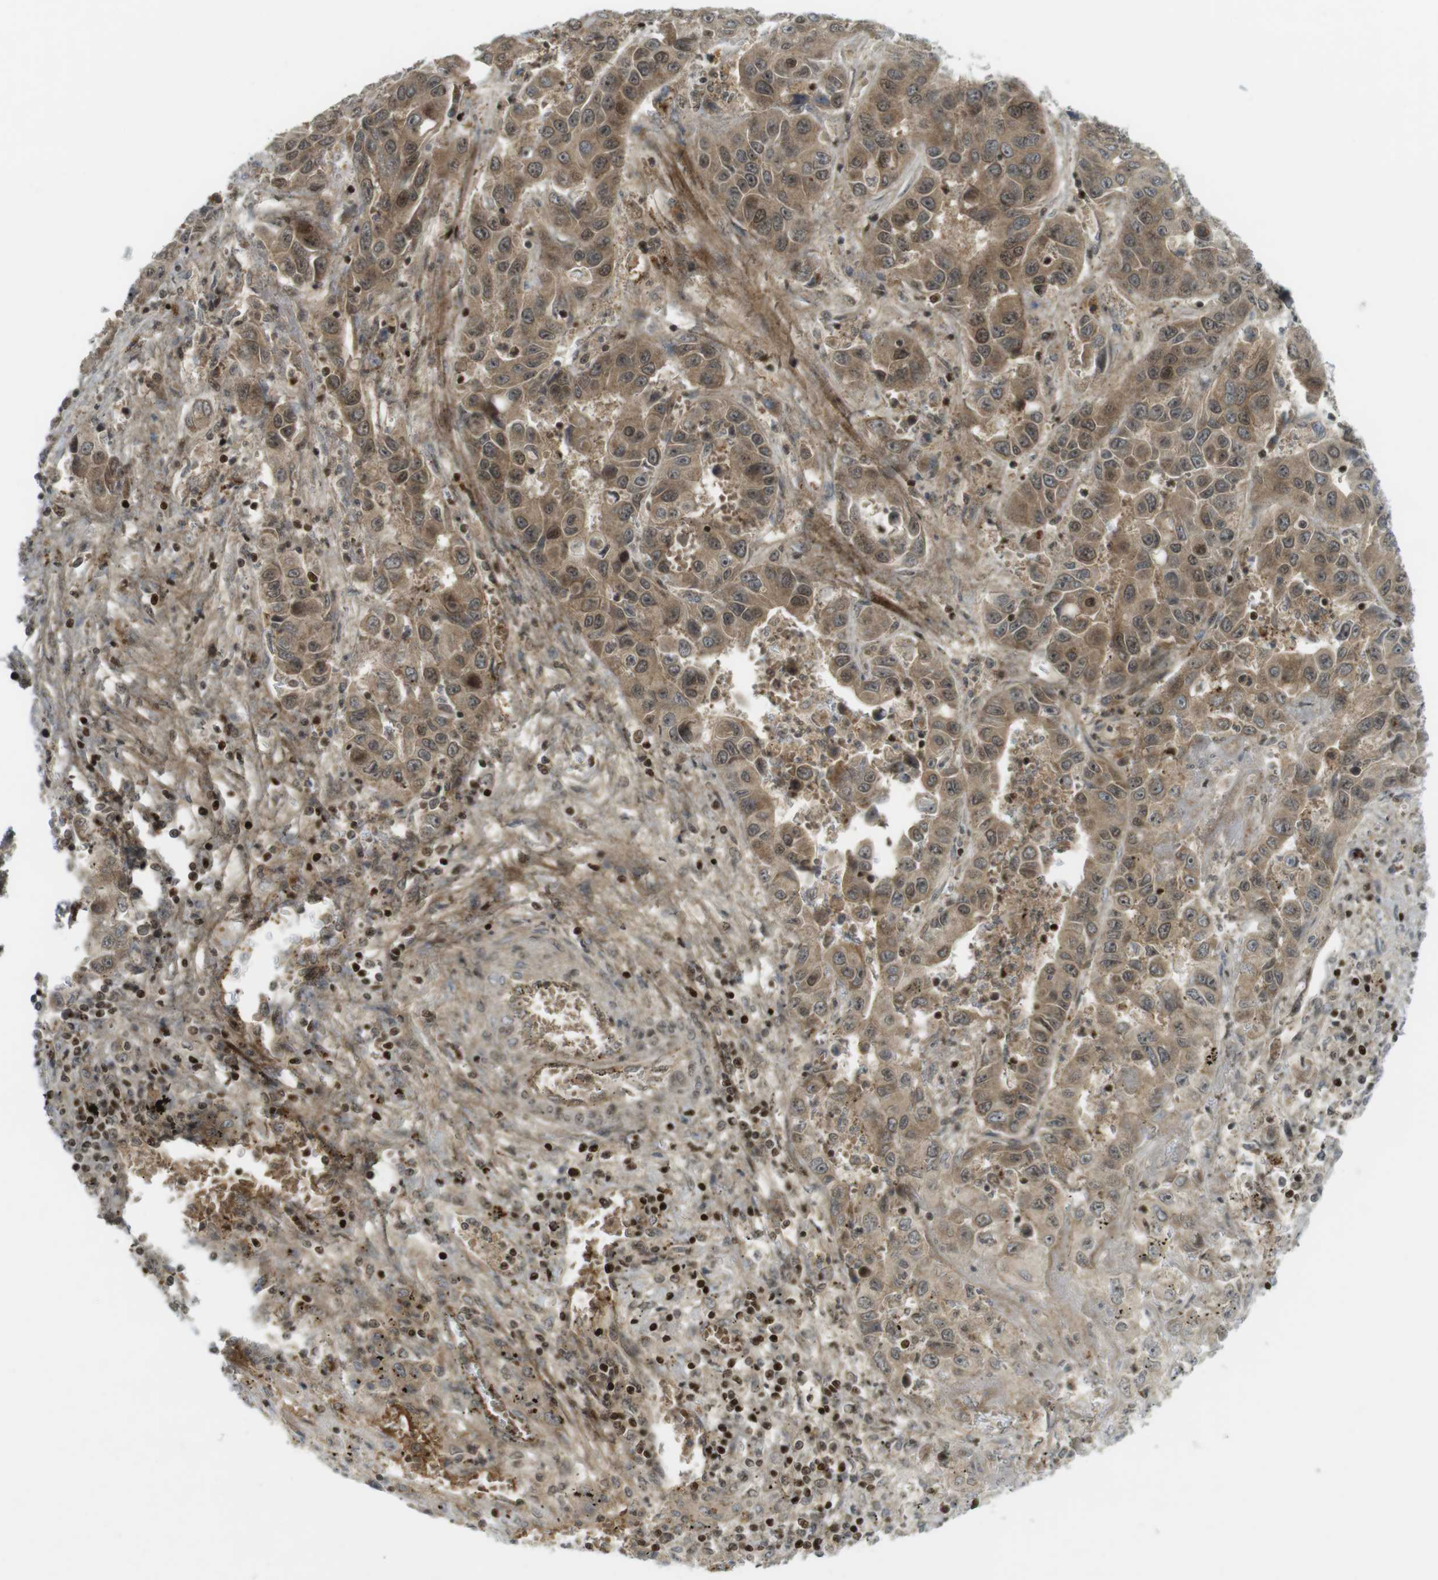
{"staining": {"intensity": "moderate", "quantity": "25%-75%", "location": "cytoplasmic/membranous,nuclear"}, "tissue": "liver cancer", "cell_type": "Tumor cells", "image_type": "cancer", "snomed": [{"axis": "morphology", "description": "Cholangiocarcinoma"}, {"axis": "topography", "description": "Liver"}], "caption": "Immunohistochemical staining of human cholangiocarcinoma (liver) exhibits moderate cytoplasmic/membranous and nuclear protein expression in about 25%-75% of tumor cells.", "gene": "PPP1R13B", "patient": {"sex": "female", "age": 52}}